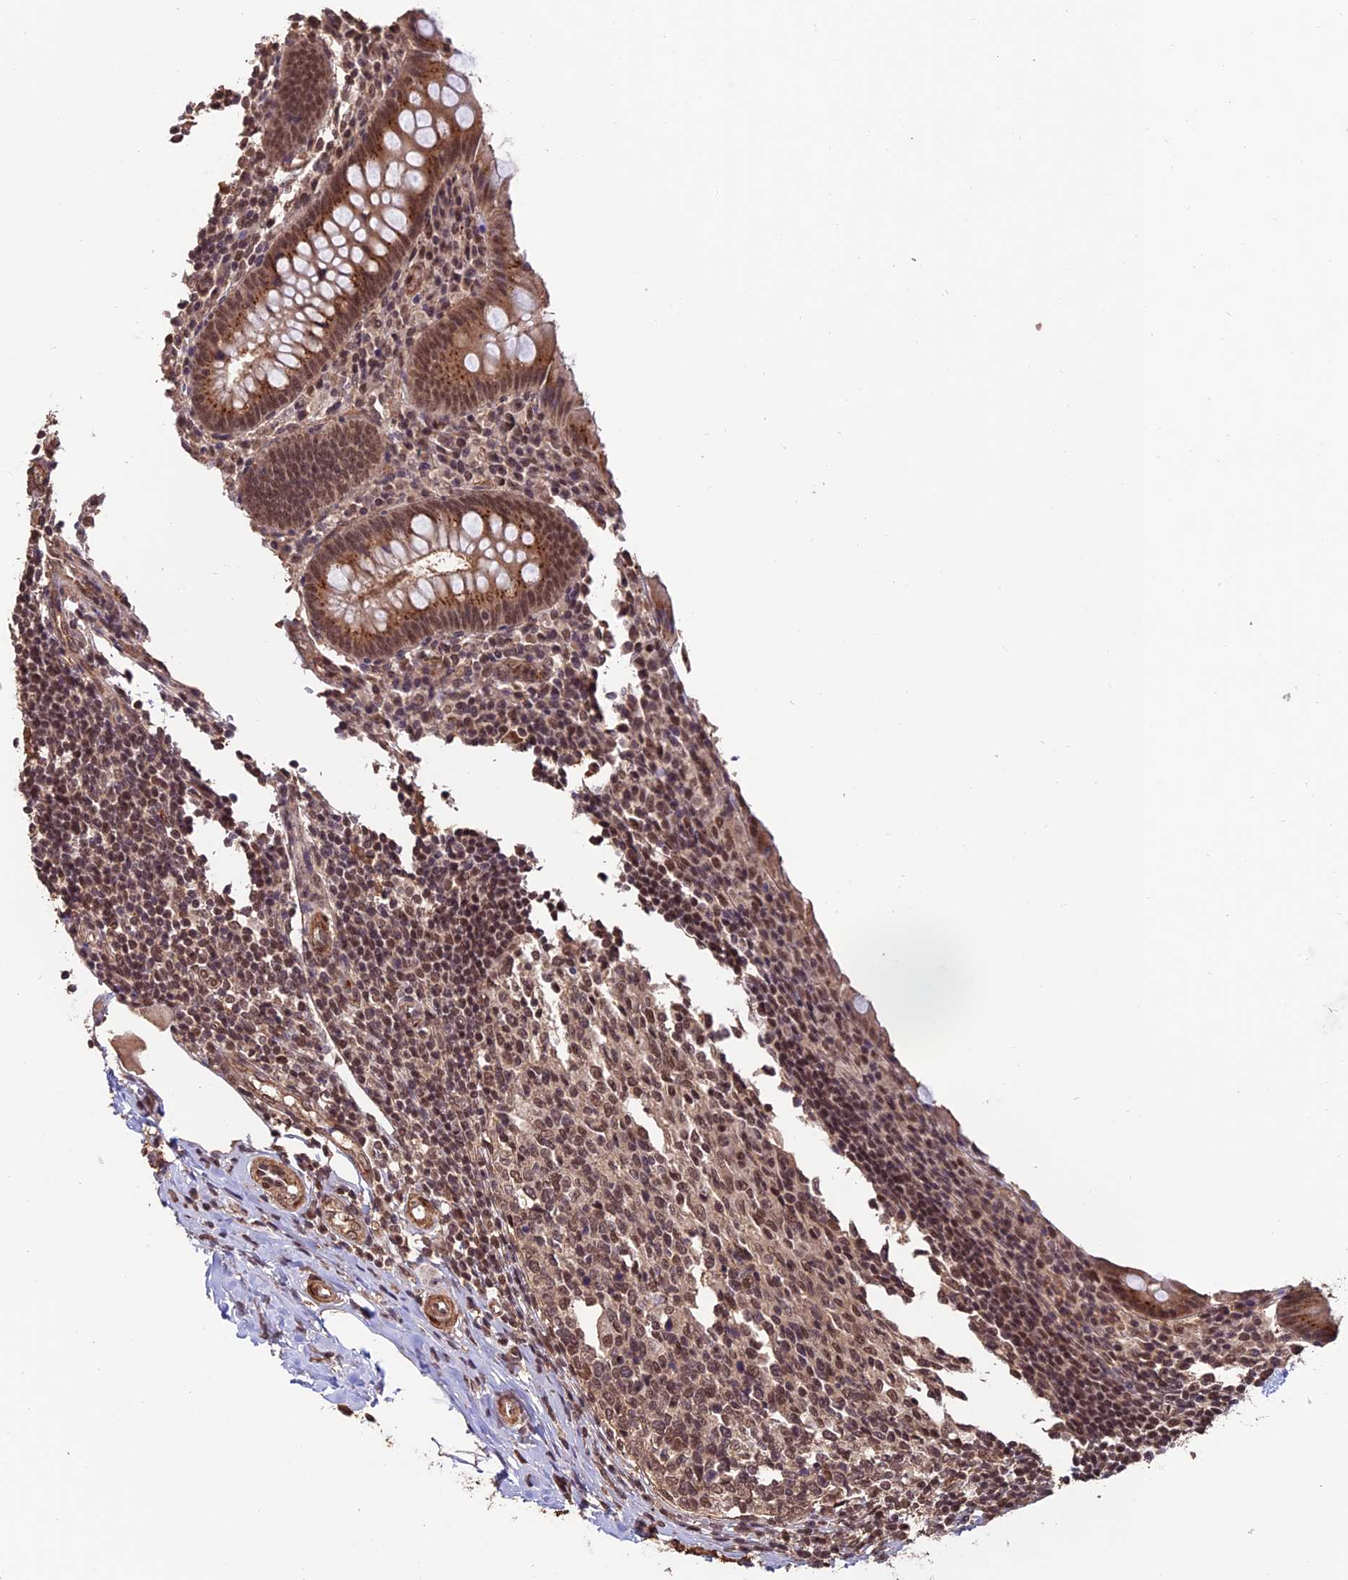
{"staining": {"intensity": "moderate", "quantity": ">75%", "location": "cytoplasmic/membranous,nuclear"}, "tissue": "appendix", "cell_type": "Glandular cells", "image_type": "normal", "snomed": [{"axis": "morphology", "description": "Normal tissue, NOS"}, {"axis": "topography", "description": "Appendix"}], "caption": "Immunohistochemical staining of unremarkable appendix demonstrates medium levels of moderate cytoplasmic/membranous,nuclear expression in approximately >75% of glandular cells.", "gene": "CABIN1", "patient": {"sex": "female", "age": 17}}